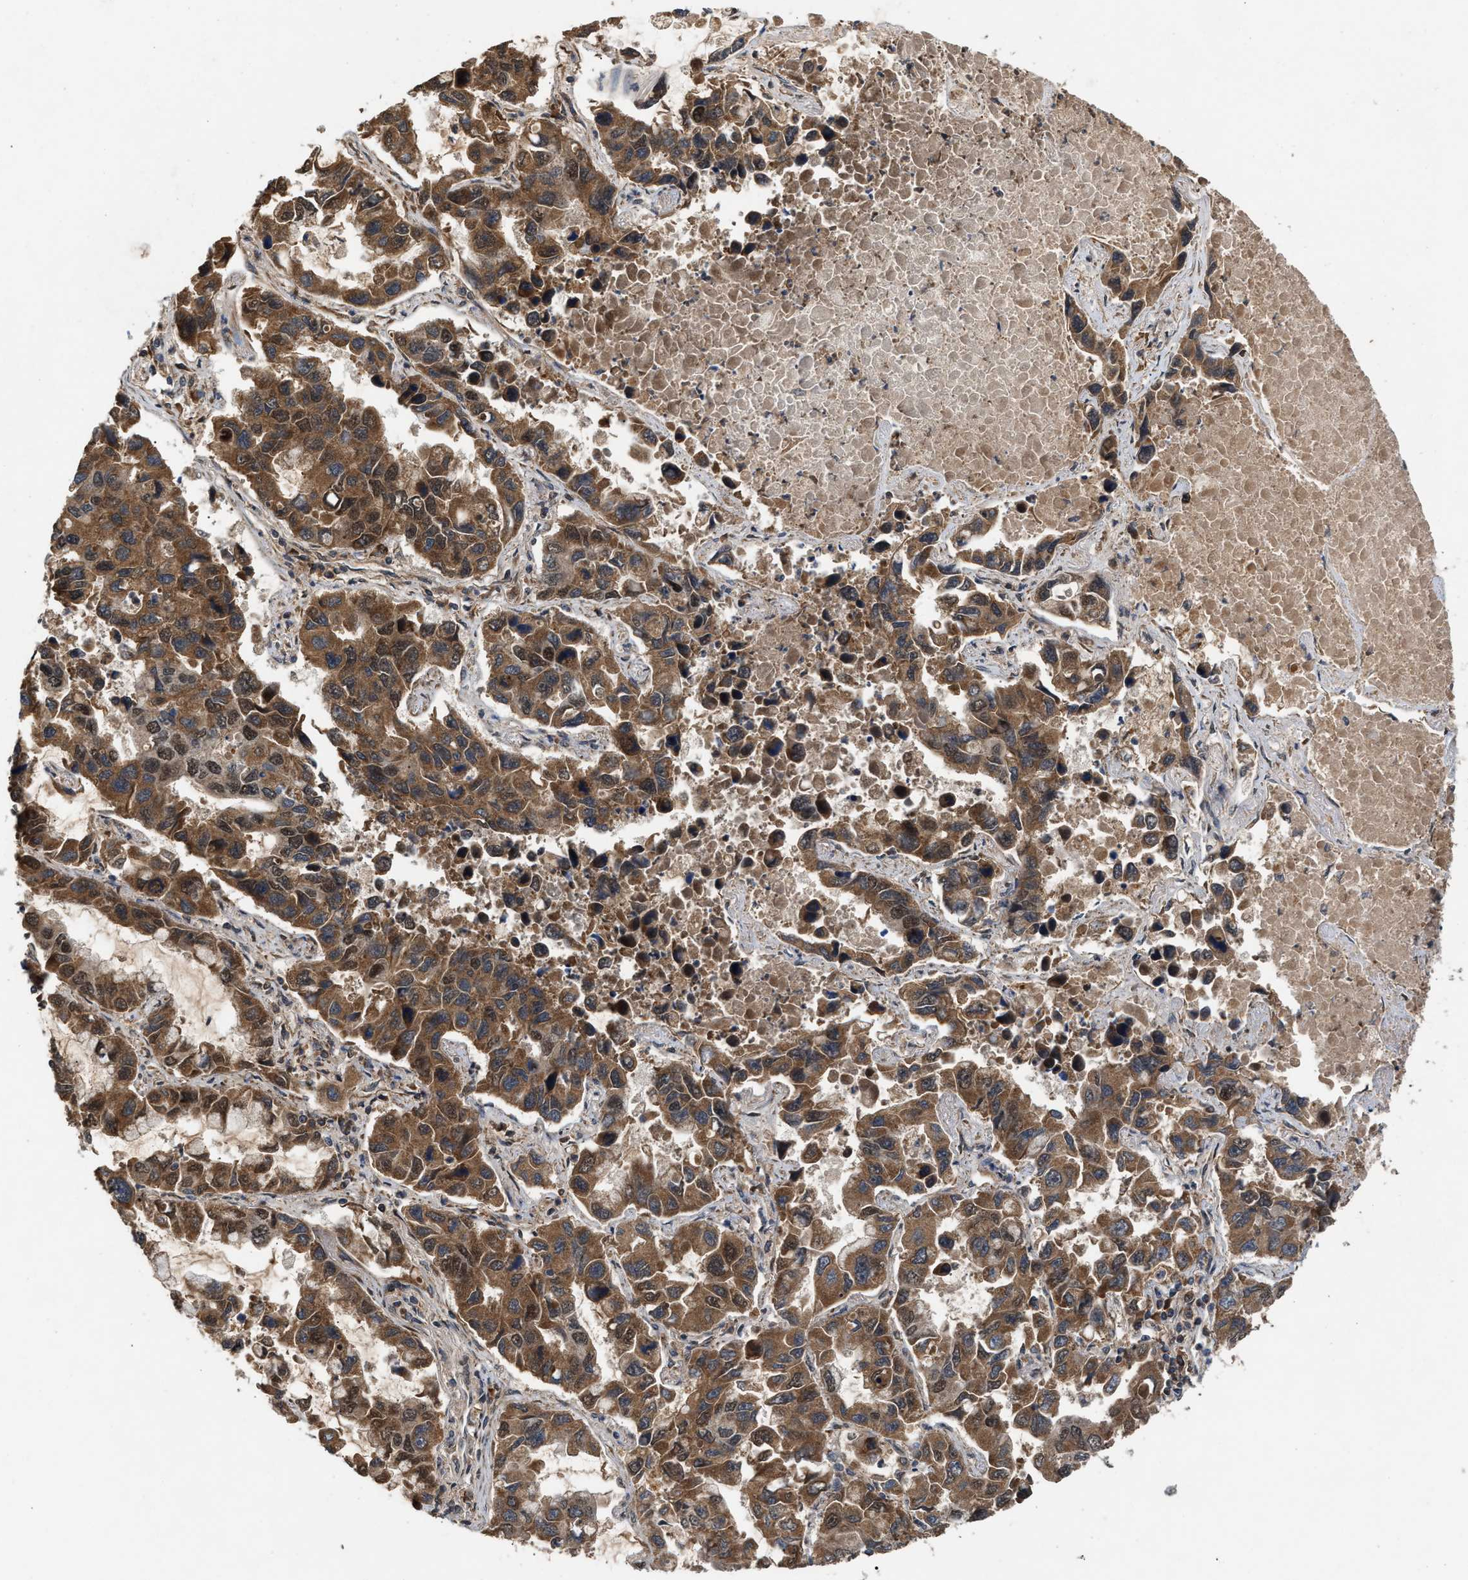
{"staining": {"intensity": "moderate", "quantity": ">75%", "location": "cytoplasmic/membranous,nuclear"}, "tissue": "lung cancer", "cell_type": "Tumor cells", "image_type": "cancer", "snomed": [{"axis": "morphology", "description": "Adenocarcinoma, NOS"}, {"axis": "topography", "description": "Lung"}], "caption": "Immunohistochemistry (DAB) staining of adenocarcinoma (lung) demonstrates moderate cytoplasmic/membranous and nuclear protein staining in about >75% of tumor cells.", "gene": "RUSC2", "patient": {"sex": "male", "age": 64}}